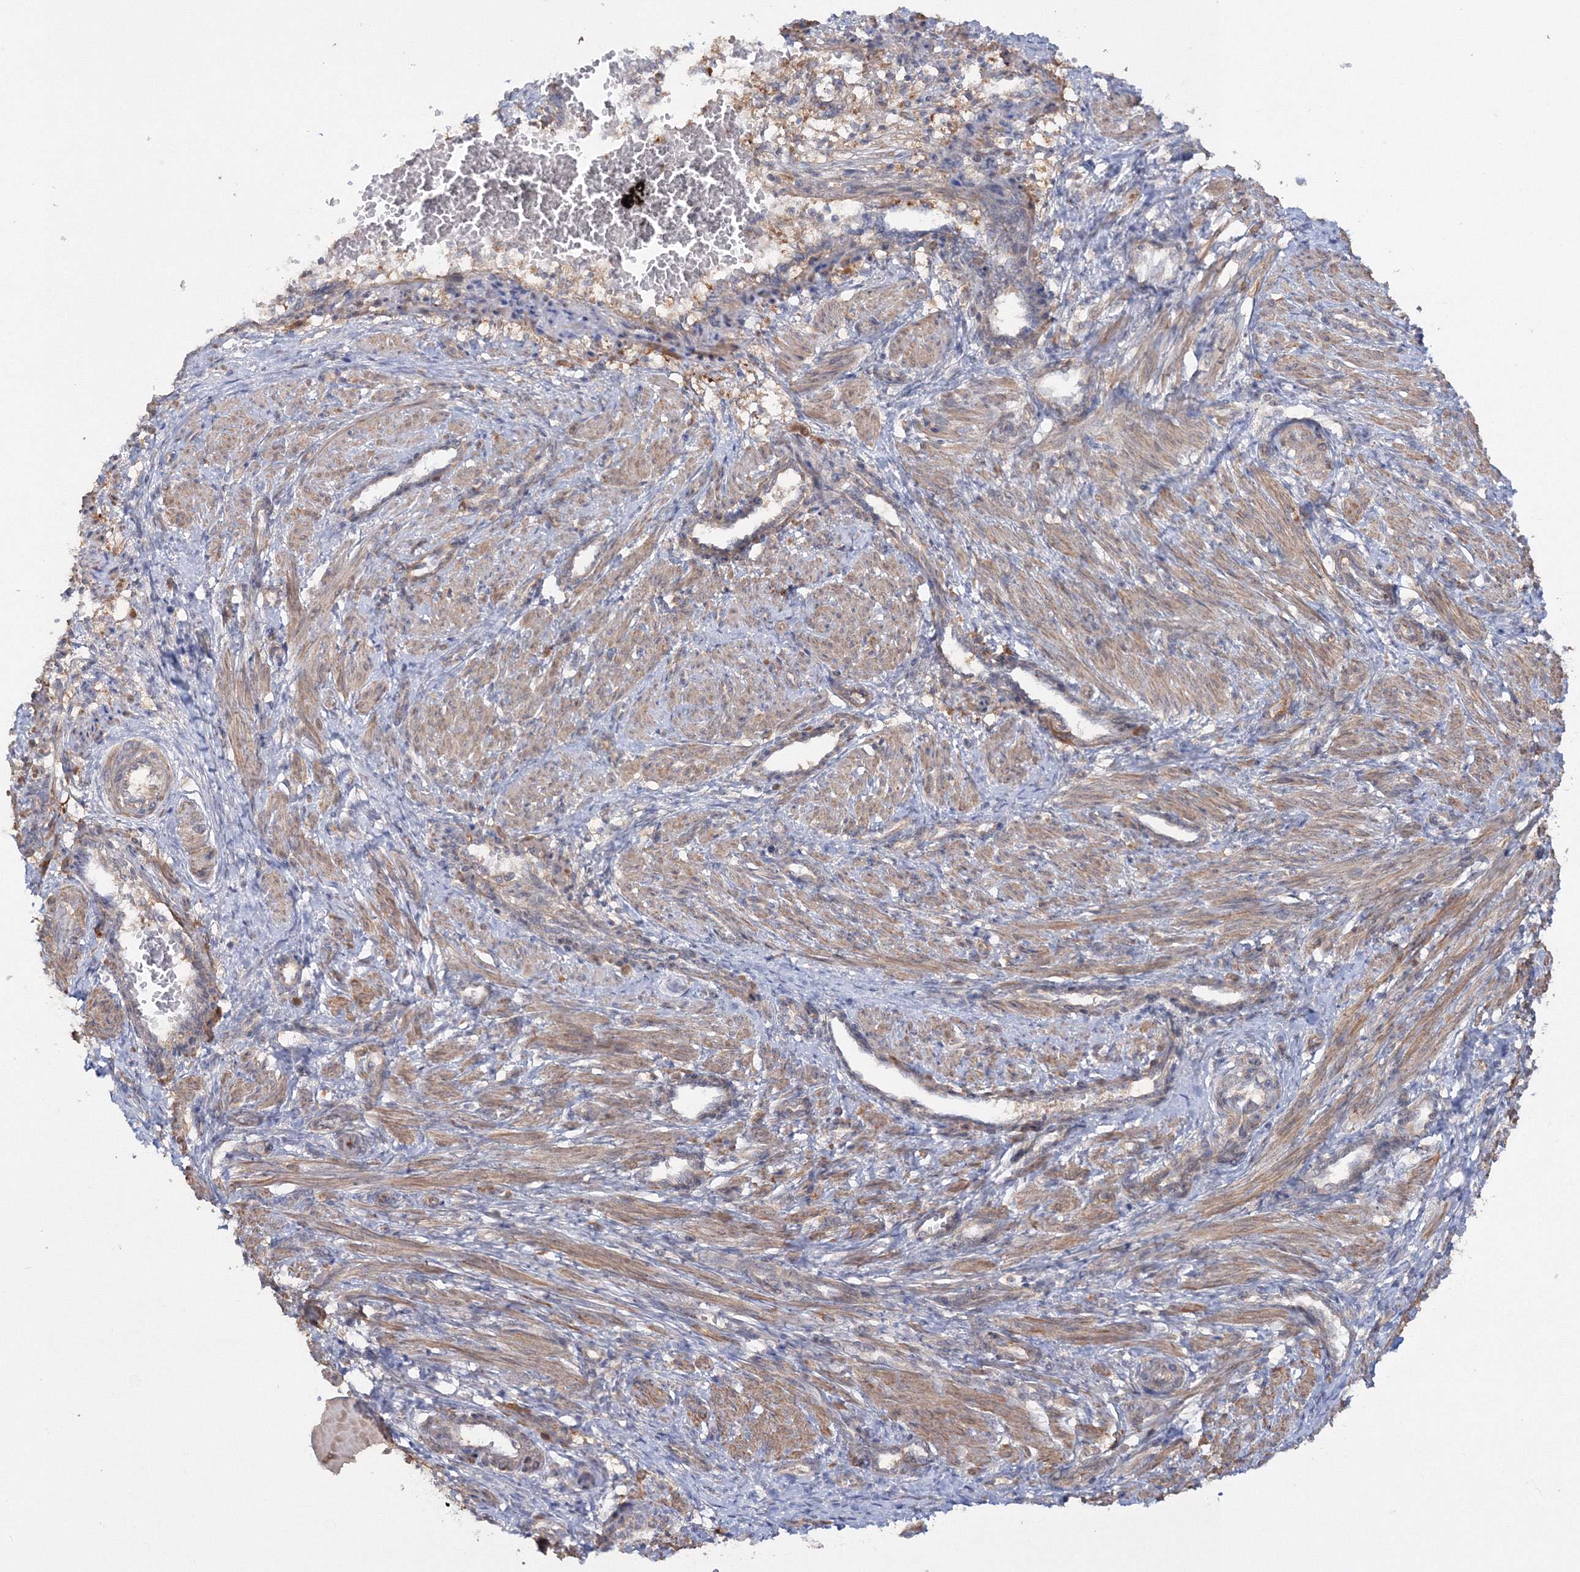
{"staining": {"intensity": "moderate", "quantity": ">75%", "location": "cytoplasmic/membranous"}, "tissue": "smooth muscle", "cell_type": "Smooth muscle cells", "image_type": "normal", "snomed": [{"axis": "morphology", "description": "Normal tissue, NOS"}, {"axis": "topography", "description": "Endometrium"}], "caption": "The immunohistochemical stain highlights moderate cytoplasmic/membranous positivity in smooth muscle cells of benign smooth muscle.", "gene": "IPMK", "patient": {"sex": "female", "age": 33}}